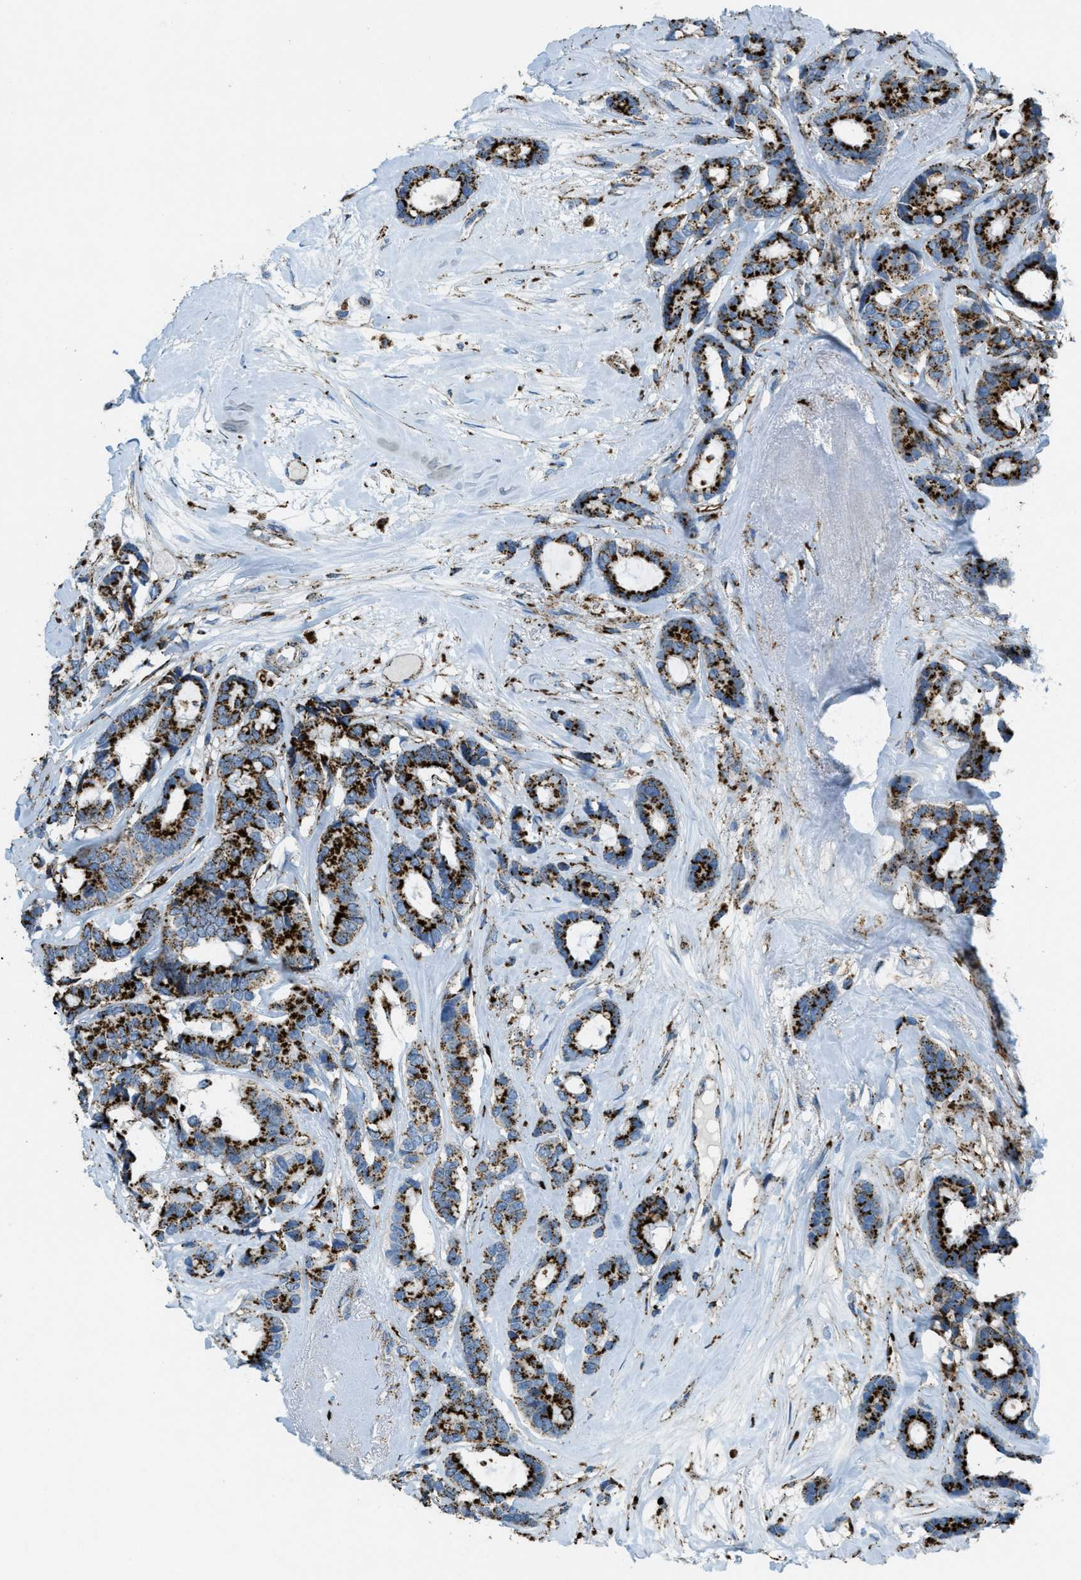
{"staining": {"intensity": "strong", "quantity": ">75%", "location": "cytoplasmic/membranous"}, "tissue": "breast cancer", "cell_type": "Tumor cells", "image_type": "cancer", "snomed": [{"axis": "morphology", "description": "Duct carcinoma"}, {"axis": "topography", "description": "Breast"}], "caption": "Protein expression analysis of human breast cancer reveals strong cytoplasmic/membranous staining in approximately >75% of tumor cells. The protein of interest is stained brown, and the nuclei are stained in blue (DAB (3,3'-diaminobenzidine) IHC with brightfield microscopy, high magnification).", "gene": "SCARB2", "patient": {"sex": "female", "age": 87}}